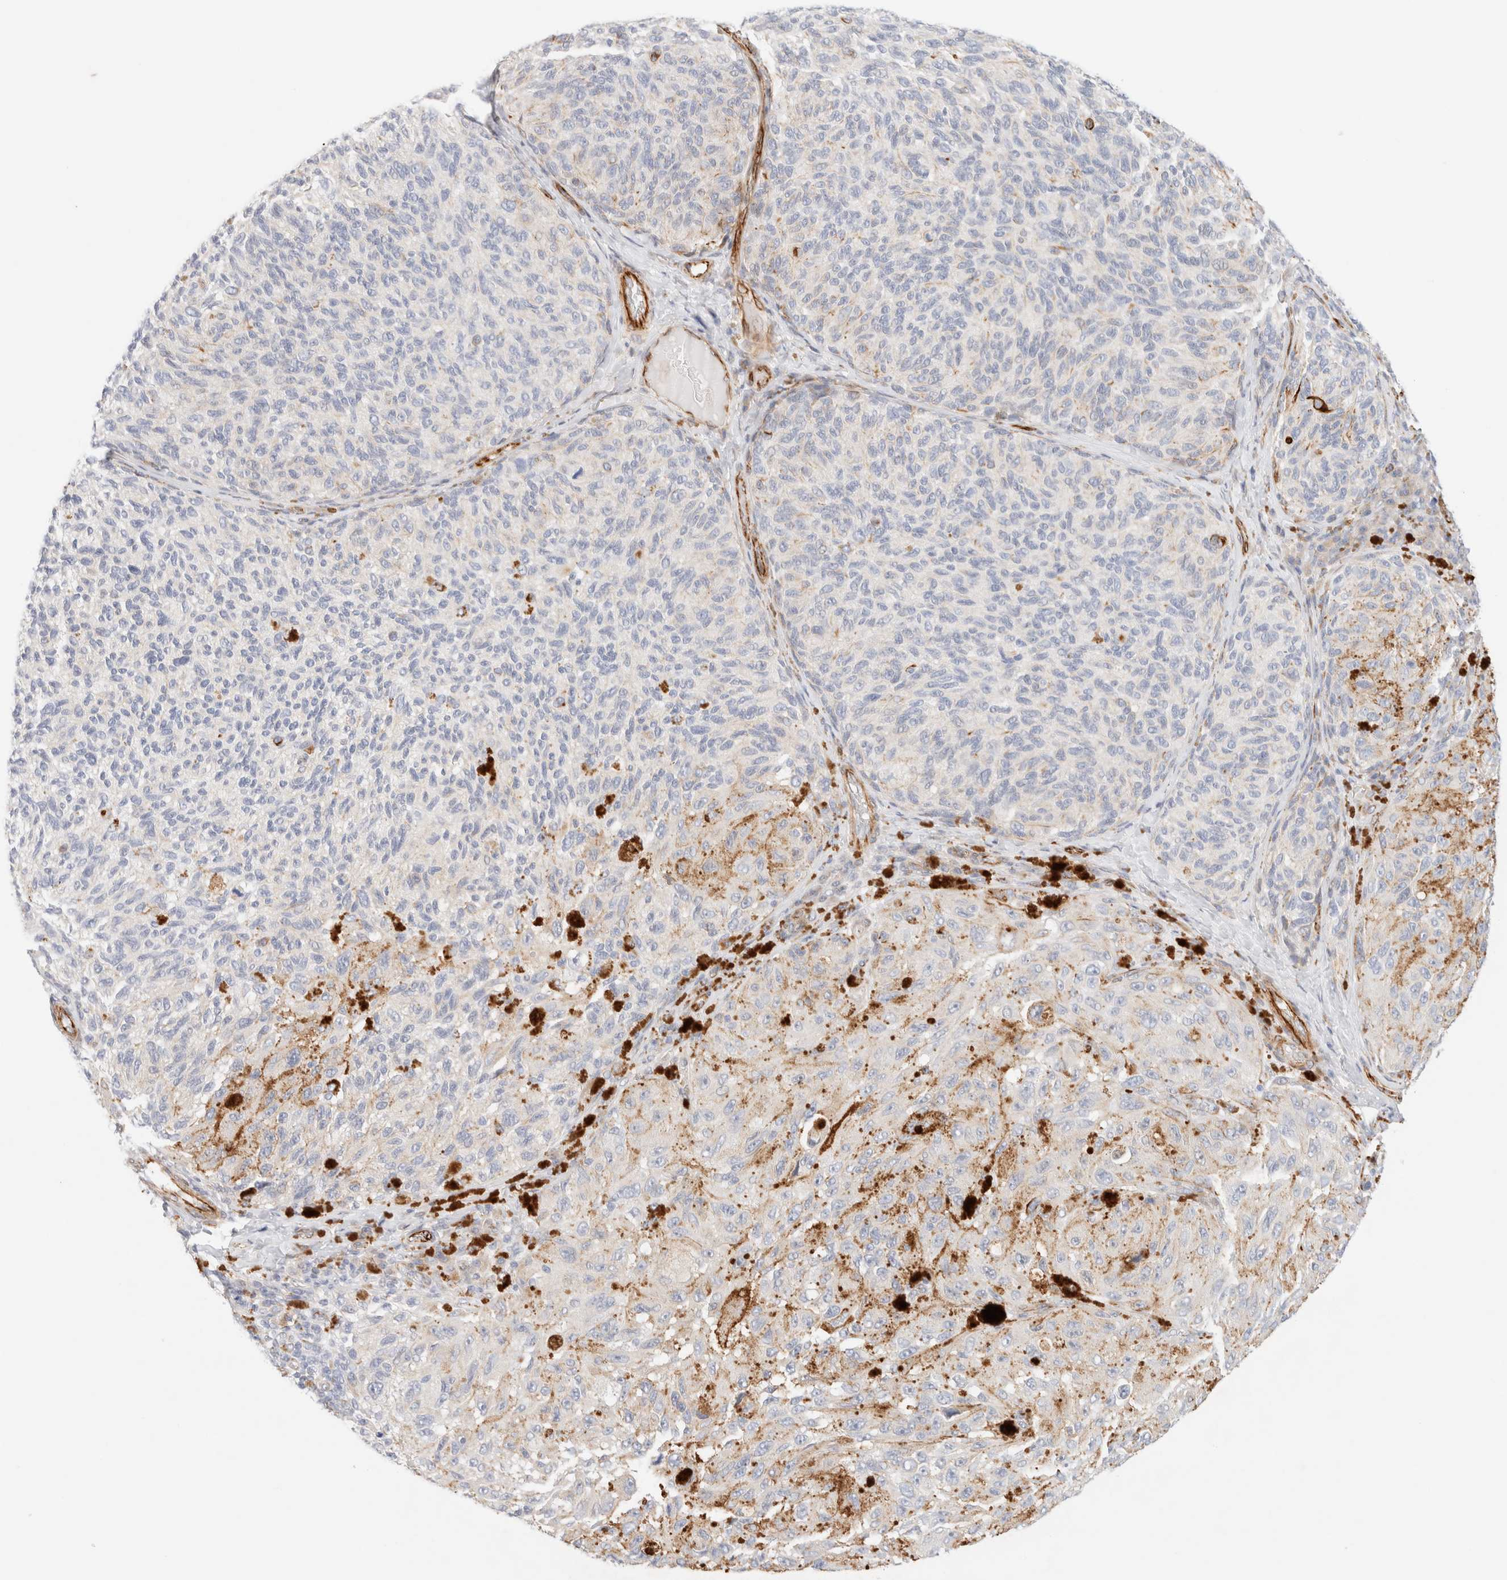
{"staining": {"intensity": "weak", "quantity": "<25%", "location": "cytoplasmic/membranous"}, "tissue": "melanoma", "cell_type": "Tumor cells", "image_type": "cancer", "snomed": [{"axis": "morphology", "description": "Malignant melanoma, NOS"}, {"axis": "topography", "description": "Skin"}], "caption": "DAB immunohistochemical staining of human malignant melanoma displays no significant expression in tumor cells. (DAB (3,3'-diaminobenzidine) immunohistochemistry with hematoxylin counter stain).", "gene": "SLC25A48", "patient": {"sex": "female", "age": 73}}